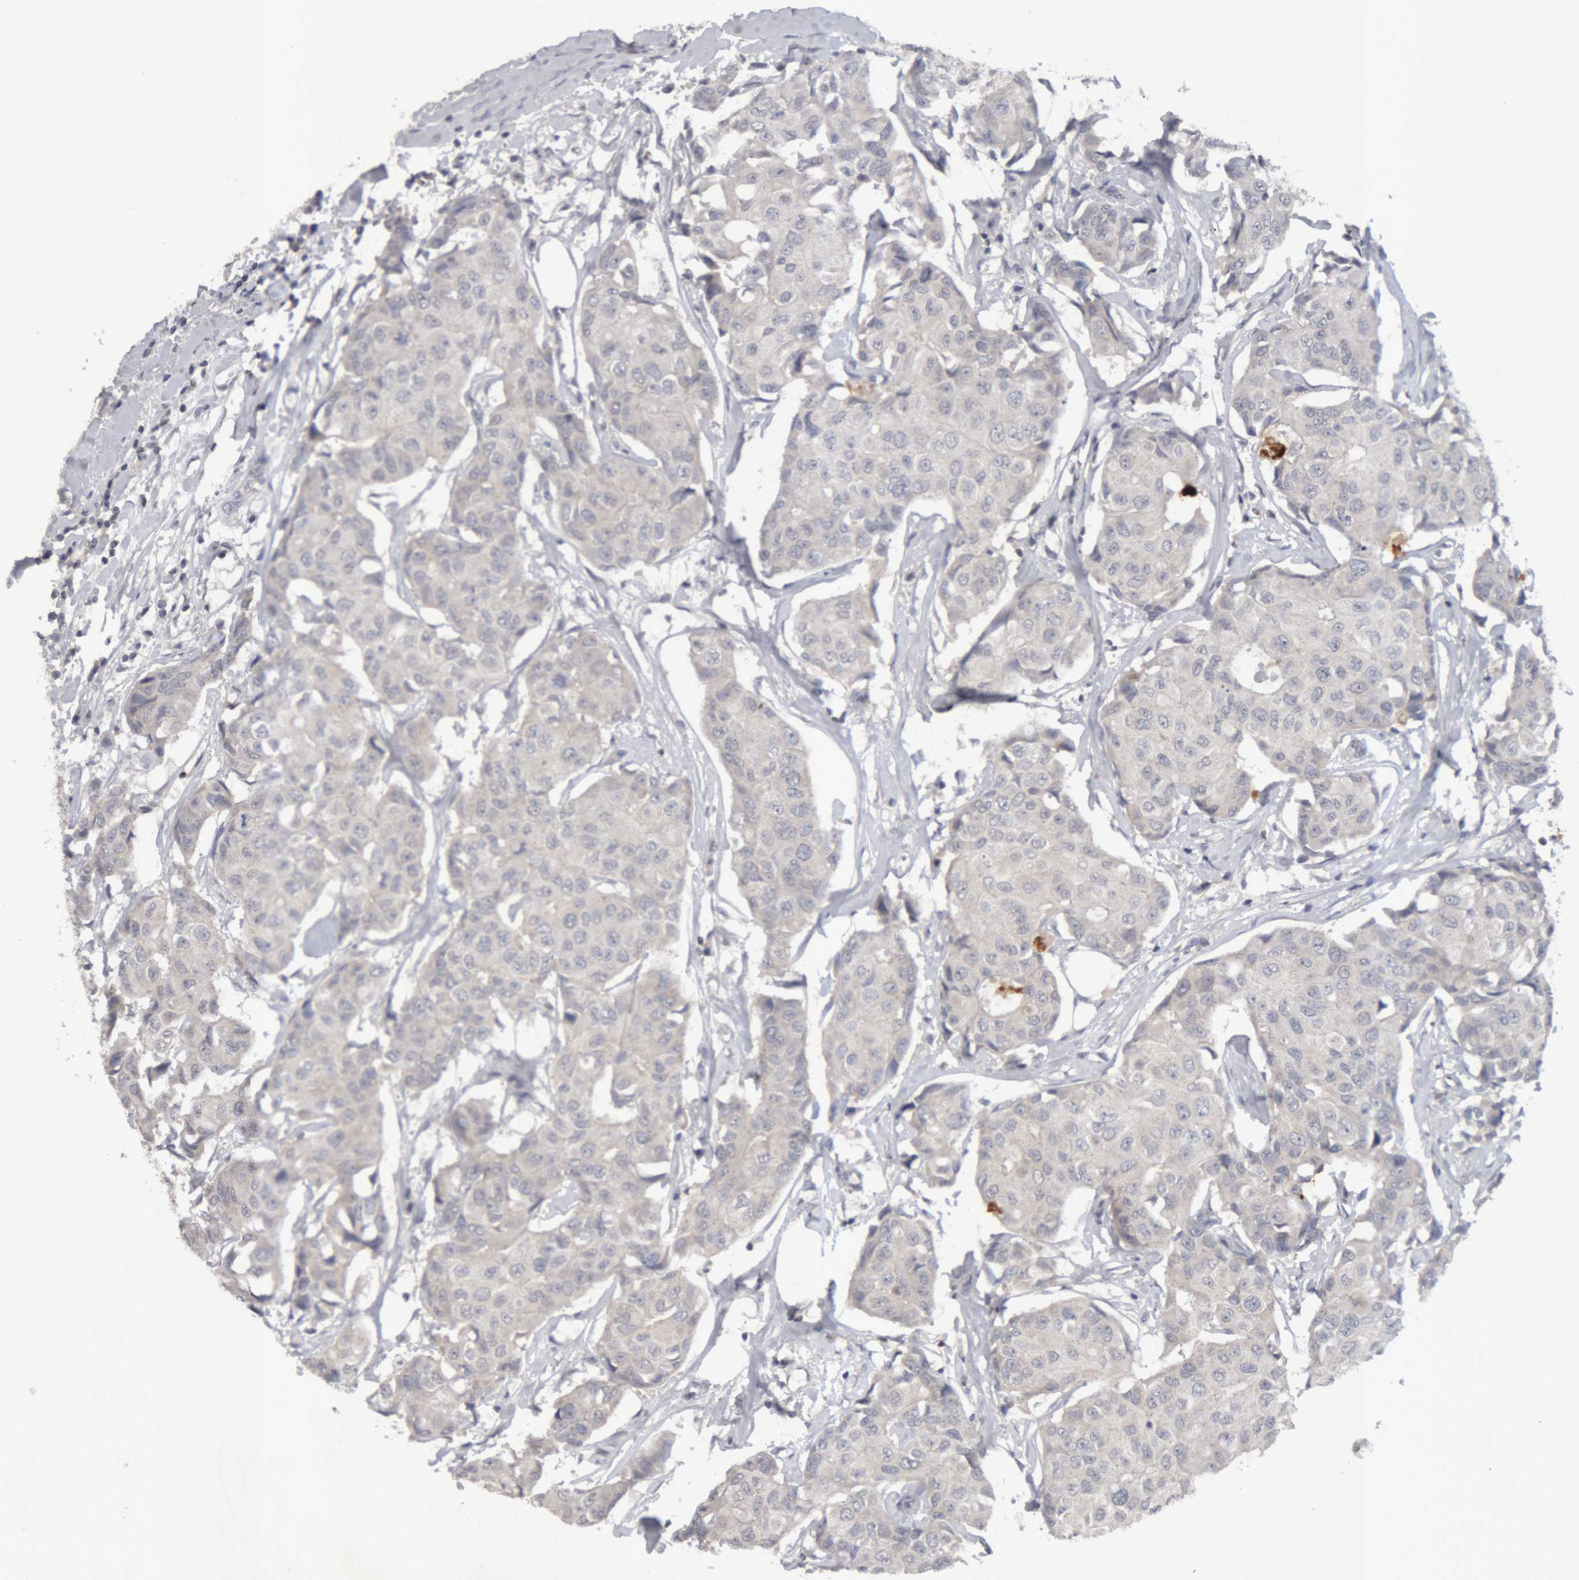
{"staining": {"intensity": "negative", "quantity": "none", "location": "none"}, "tissue": "breast cancer", "cell_type": "Tumor cells", "image_type": "cancer", "snomed": [{"axis": "morphology", "description": "Duct carcinoma"}, {"axis": "topography", "description": "Breast"}], "caption": "Immunohistochemistry (IHC) of intraductal carcinoma (breast) exhibits no positivity in tumor cells. The staining was performed using DAB (3,3'-diaminobenzidine) to visualize the protein expression in brown, while the nuclei were stained in blue with hematoxylin (Magnification: 20x).", "gene": "NFATC2", "patient": {"sex": "female", "age": 80}}